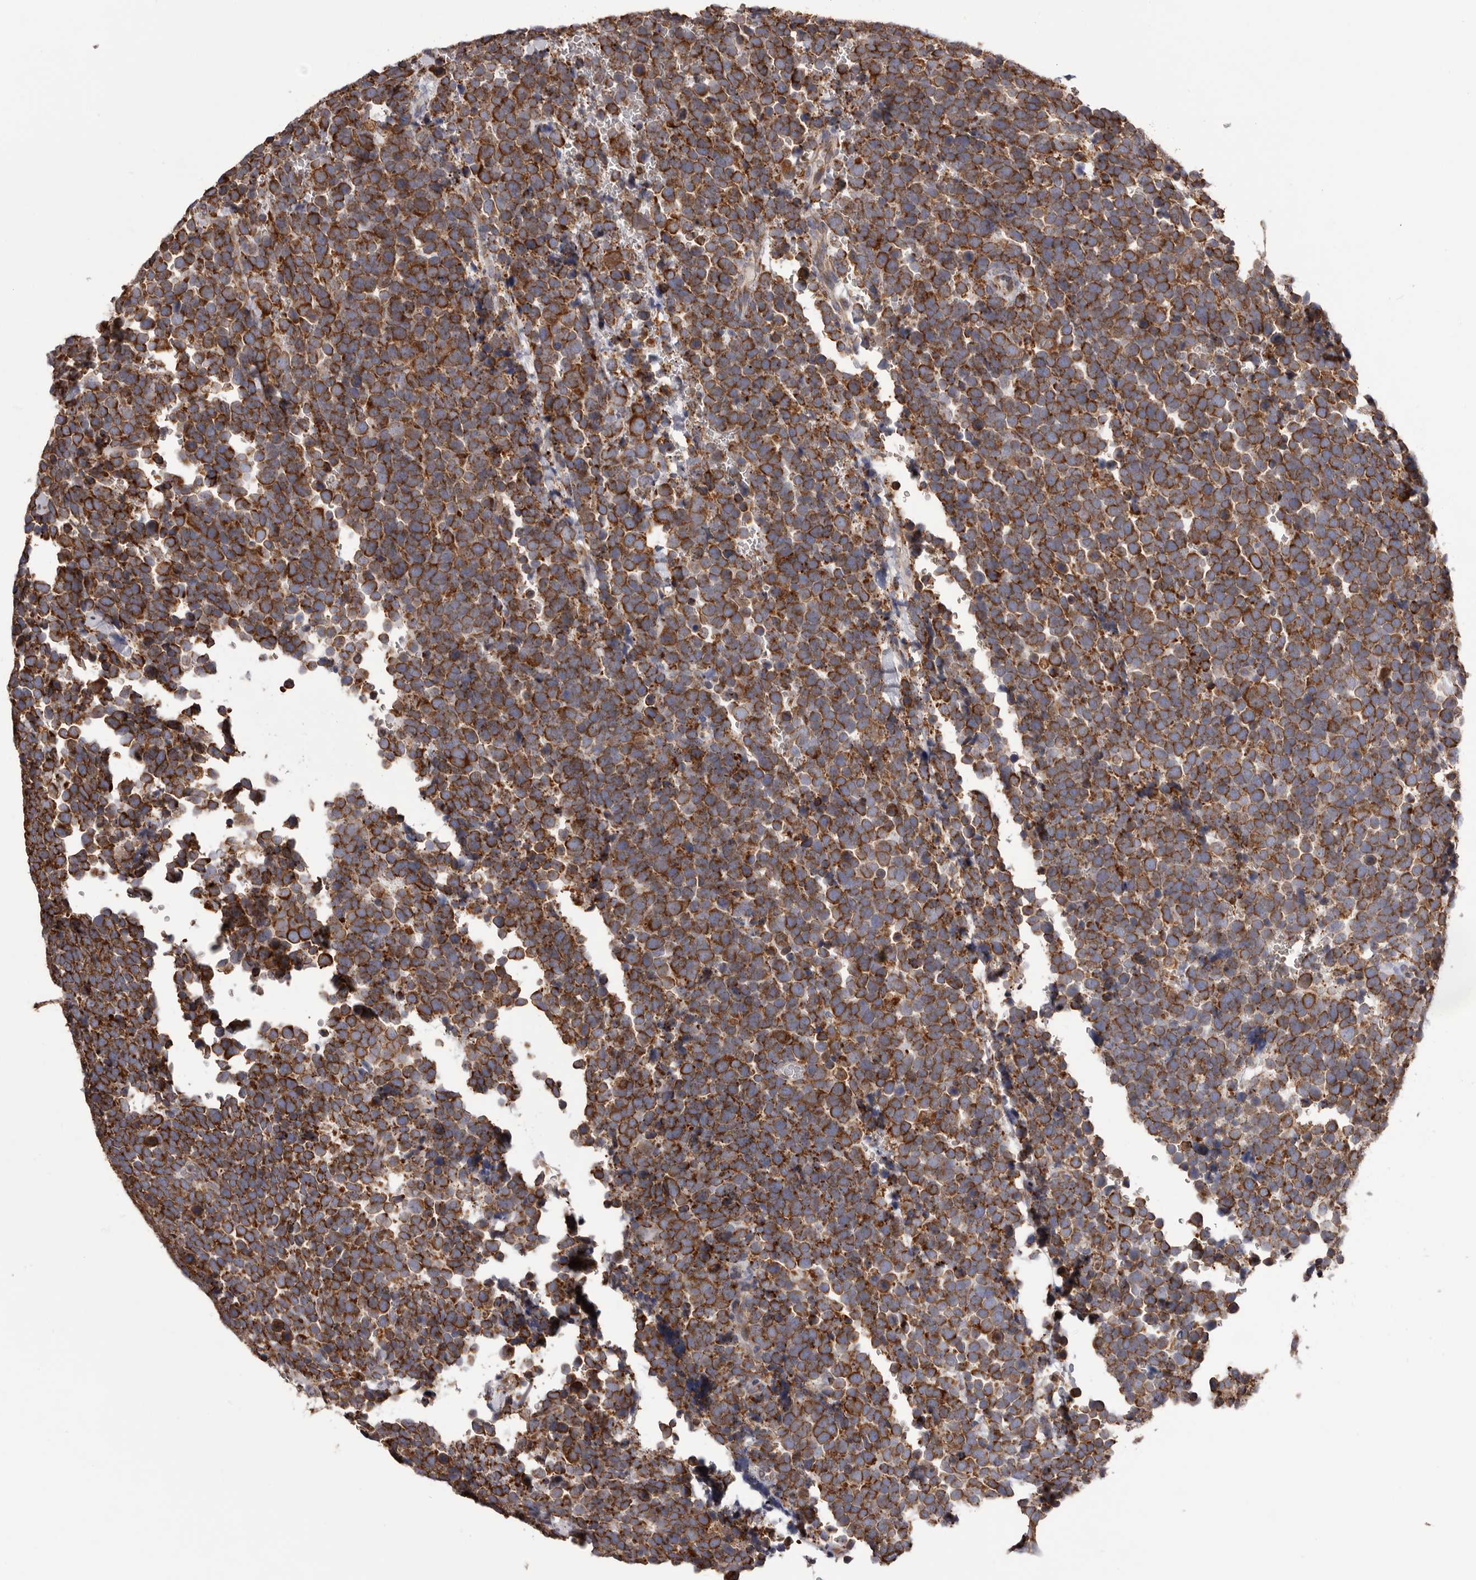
{"staining": {"intensity": "strong", "quantity": ">75%", "location": "cytoplasmic/membranous"}, "tissue": "urothelial cancer", "cell_type": "Tumor cells", "image_type": "cancer", "snomed": [{"axis": "morphology", "description": "Urothelial carcinoma, High grade"}, {"axis": "topography", "description": "Urinary bladder"}], "caption": "Urothelial cancer stained with a protein marker exhibits strong staining in tumor cells.", "gene": "QRSL1", "patient": {"sex": "female", "age": 82}}